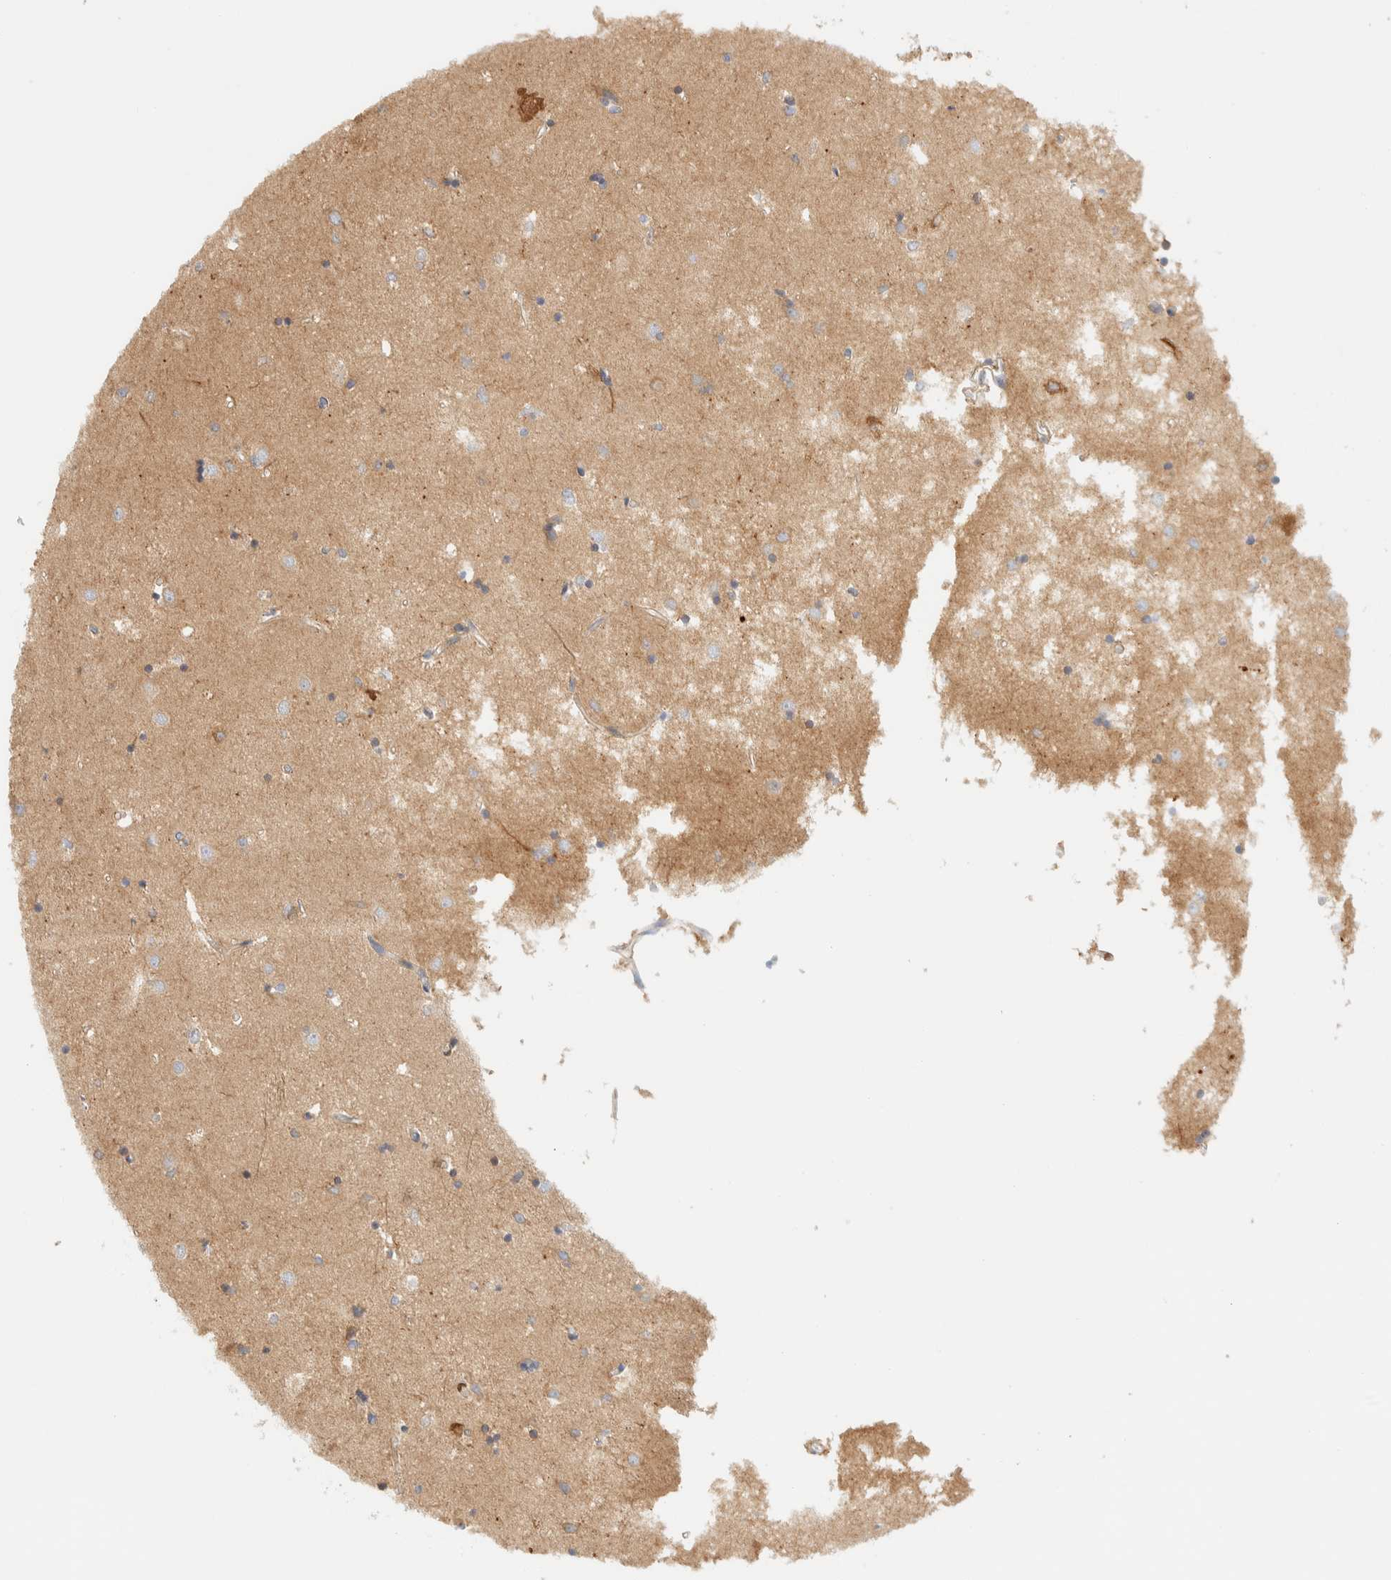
{"staining": {"intensity": "weak", "quantity": ">75%", "location": "cytoplasmic/membranous"}, "tissue": "caudate", "cell_type": "Glial cells", "image_type": "normal", "snomed": [{"axis": "morphology", "description": "Normal tissue, NOS"}, {"axis": "topography", "description": "Lateral ventricle wall"}], "caption": "The image reveals staining of benign caudate, revealing weak cytoplasmic/membranous protein staining (brown color) within glial cells. The staining was performed using DAB, with brown indicating positive protein expression. Nuclei are stained blue with hematoxylin.", "gene": "NT5C", "patient": {"sex": "male", "age": 45}}